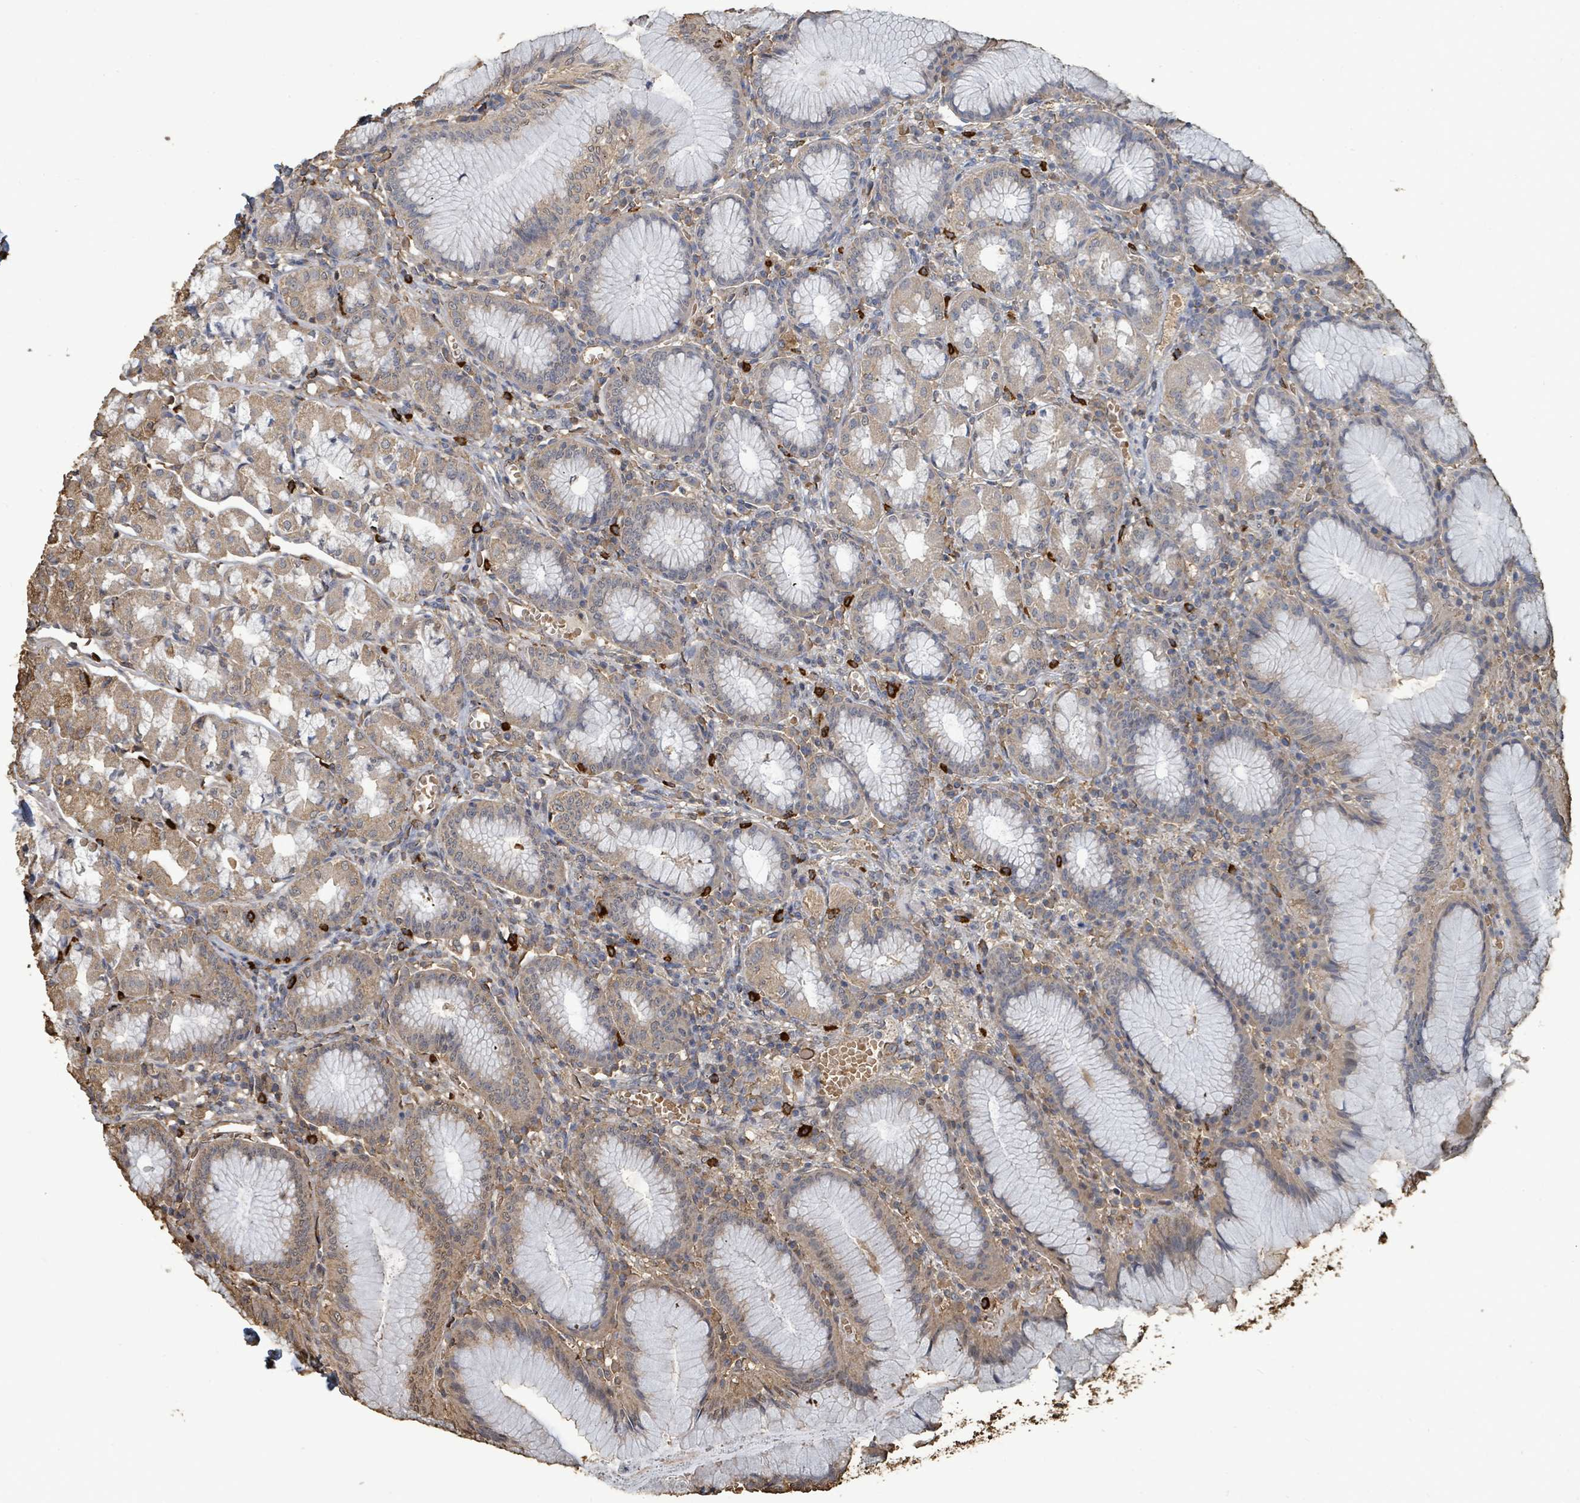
{"staining": {"intensity": "moderate", "quantity": "25%-75%", "location": "cytoplasmic/membranous,nuclear"}, "tissue": "stomach", "cell_type": "Glandular cells", "image_type": "normal", "snomed": [{"axis": "morphology", "description": "Normal tissue, NOS"}, {"axis": "topography", "description": "Stomach"}], "caption": "DAB immunohistochemical staining of unremarkable human stomach exhibits moderate cytoplasmic/membranous,nuclear protein expression in about 25%-75% of glandular cells.", "gene": "C6orf52", "patient": {"sex": "male", "age": 55}}